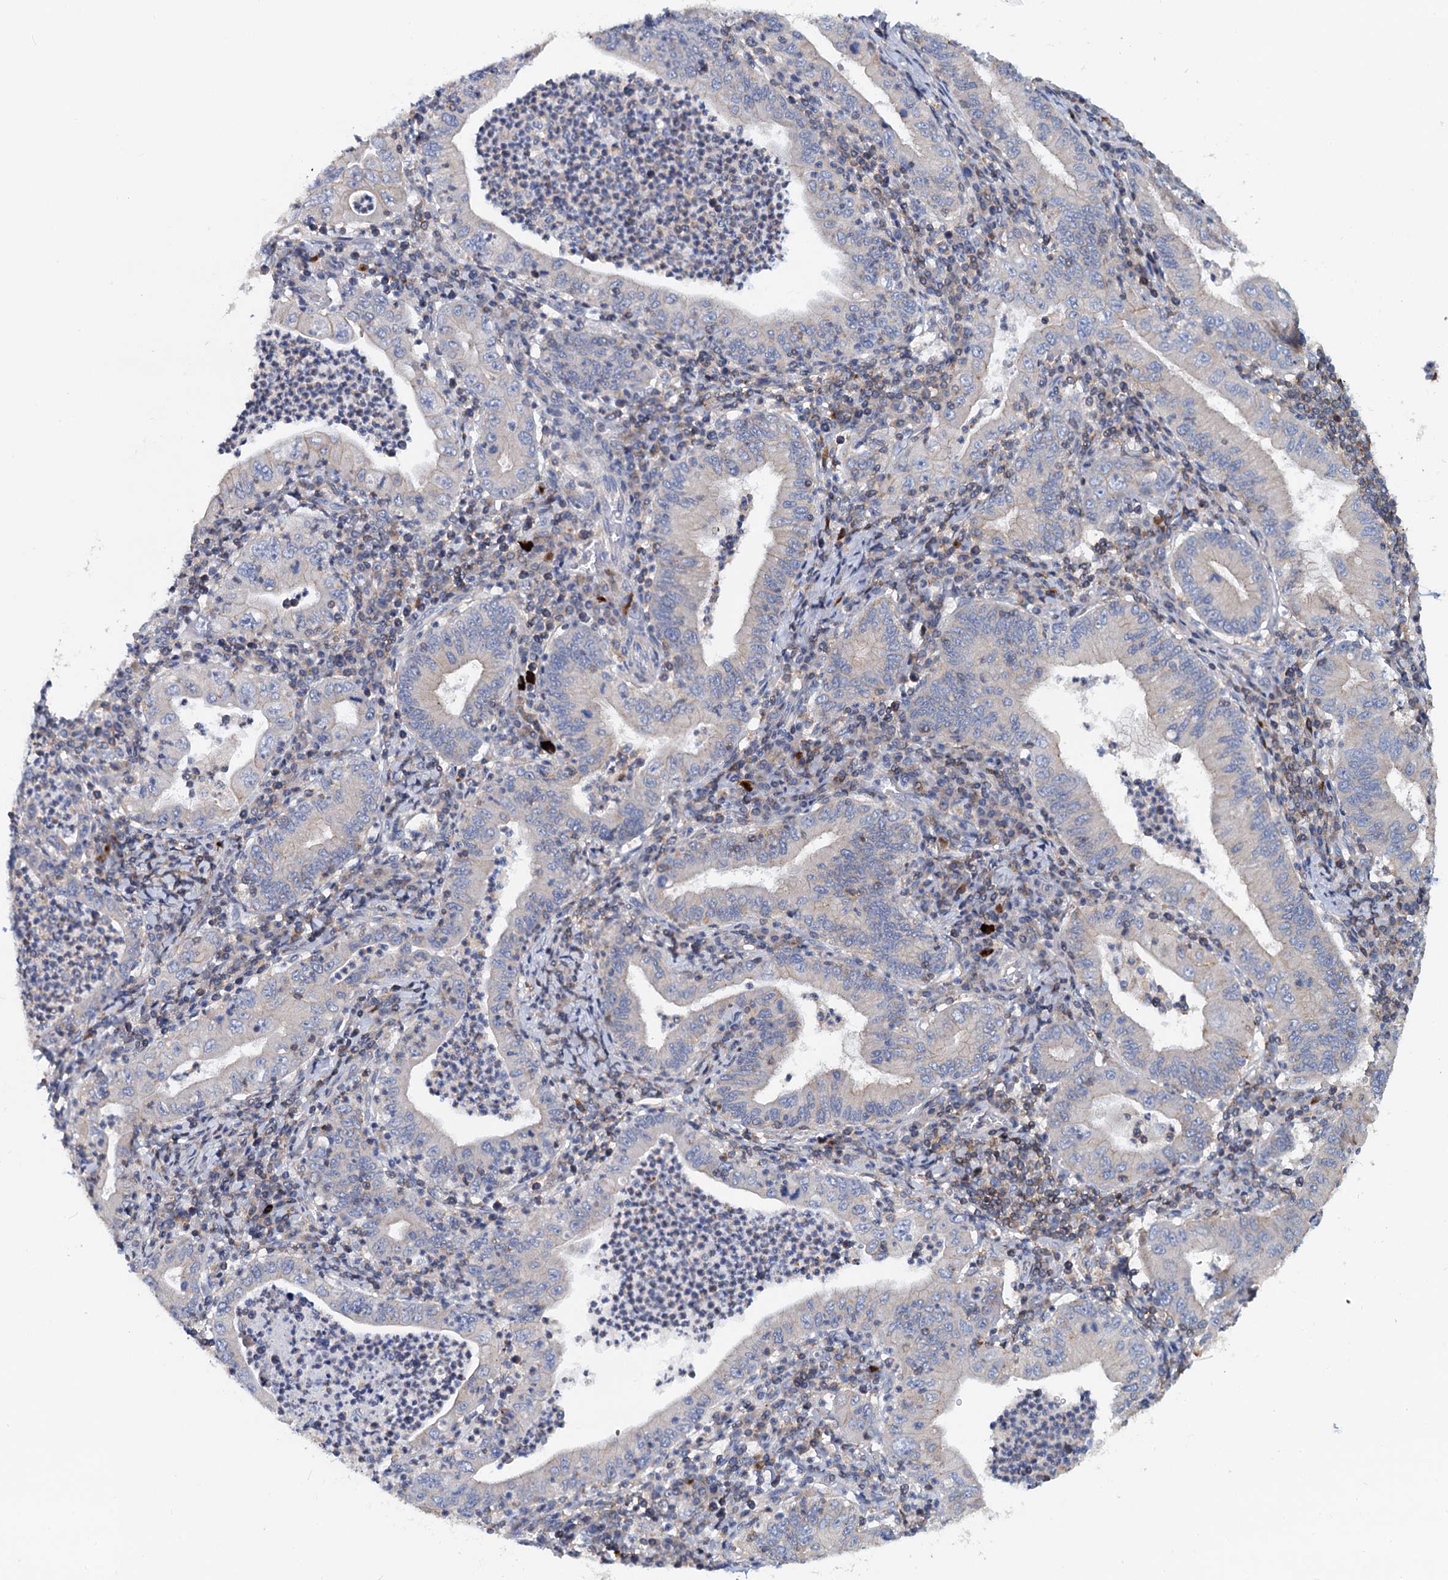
{"staining": {"intensity": "weak", "quantity": "<25%", "location": "cytoplasmic/membranous"}, "tissue": "stomach cancer", "cell_type": "Tumor cells", "image_type": "cancer", "snomed": [{"axis": "morphology", "description": "Normal tissue, NOS"}, {"axis": "morphology", "description": "Adenocarcinoma, NOS"}, {"axis": "topography", "description": "Esophagus"}, {"axis": "topography", "description": "Stomach, upper"}, {"axis": "topography", "description": "Peripheral nerve tissue"}], "caption": "Tumor cells are negative for protein expression in human stomach cancer.", "gene": "LRCH4", "patient": {"sex": "male", "age": 62}}